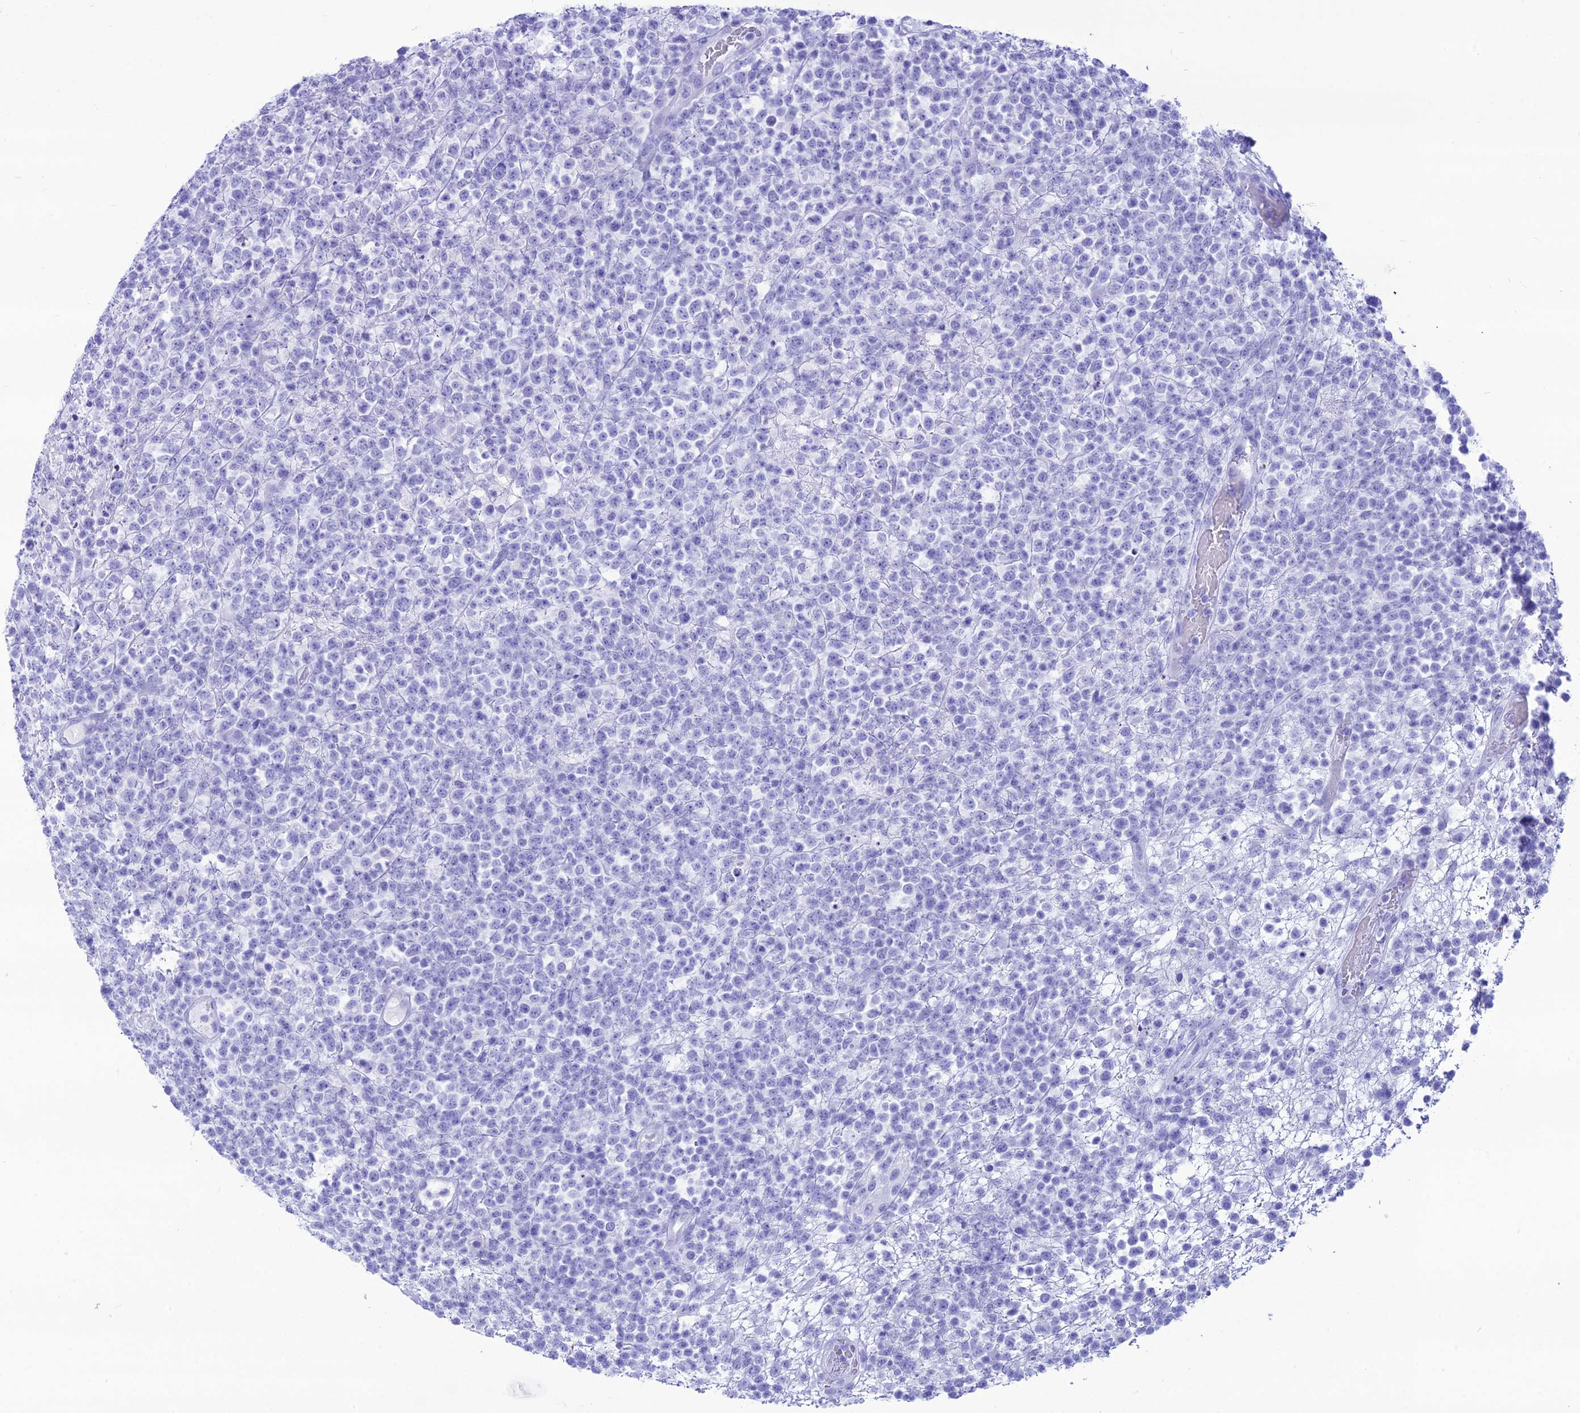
{"staining": {"intensity": "negative", "quantity": "none", "location": "none"}, "tissue": "lymphoma", "cell_type": "Tumor cells", "image_type": "cancer", "snomed": [{"axis": "morphology", "description": "Malignant lymphoma, non-Hodgkin's type, High grade"}, {"axis": "topography", "description": "Colon"}], "caption": "This is an IHC image of human malignant lymphoma, non-Hodgkin's type (high-grade). There is no expression in tumor cells.", "gene": "PNMA5", "patient": {"sex": "female", "age": 53}}